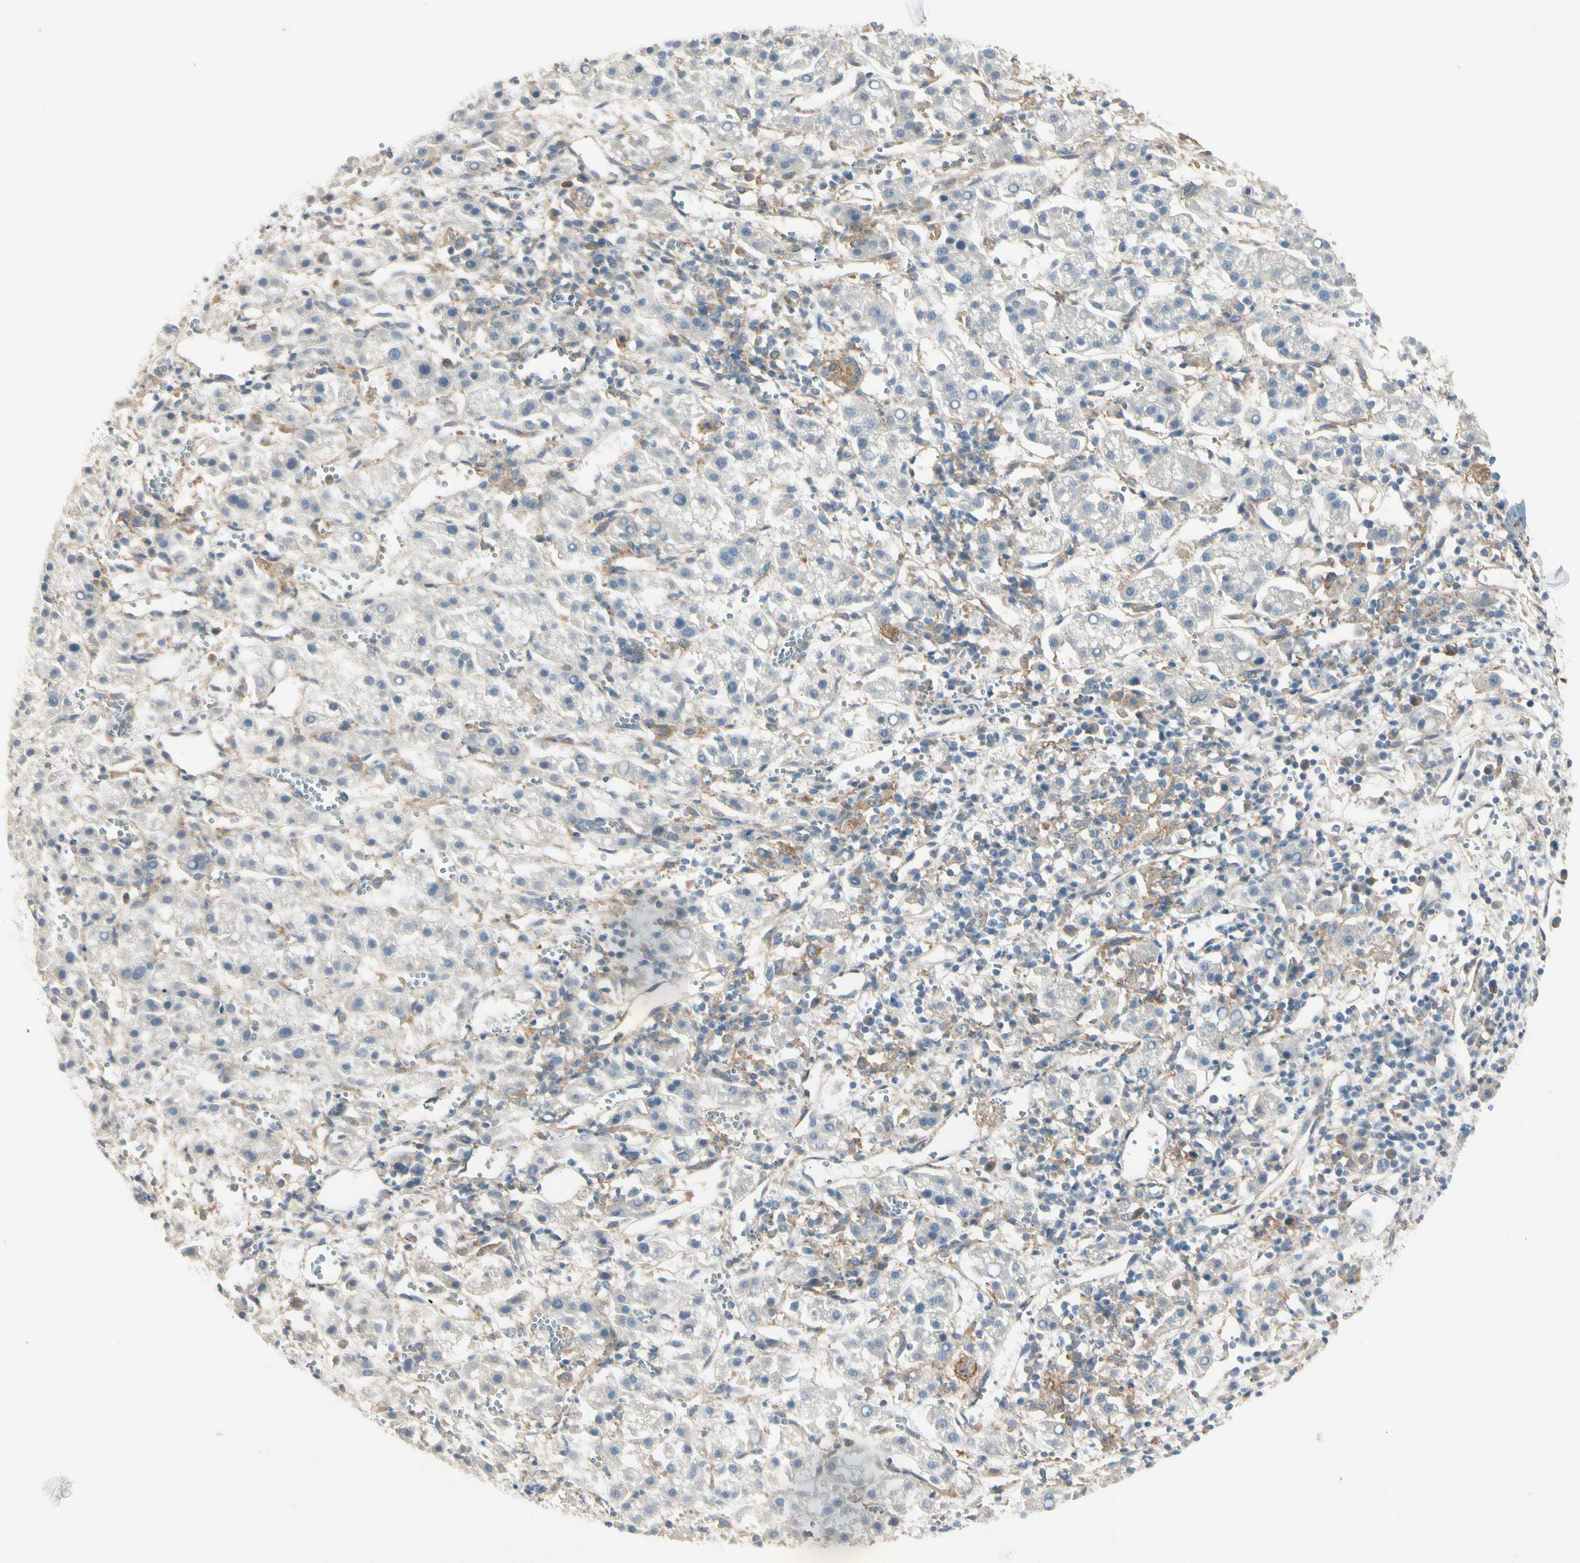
{"staining": {"intensity": "negative", "quantity": "none", "location": "none"}, "tissue": "liver cancer", "cell_type": "Tumor cells", "image_type": "cancer", "snomed": [{"axis": "morphology", "description": "Carcinoma, Hepatocellular, NOS"}, {"axis": "topography", "description": "Liver"}], "caption": "Immunohistochemistry micrograph of neoplastic tissue: human liver cancer stained with DAB exhibits no significant protein staining in tumor cells. (Stains: DAB (3,3'-diaminobenzidine) immunohistochemistry (IHC) with hematoxylin counter stain, Microscopy: brightfield microscopy at high magnification).", "gene": "FNDC3B", "patient": {"sex": "female", "age": 58}}